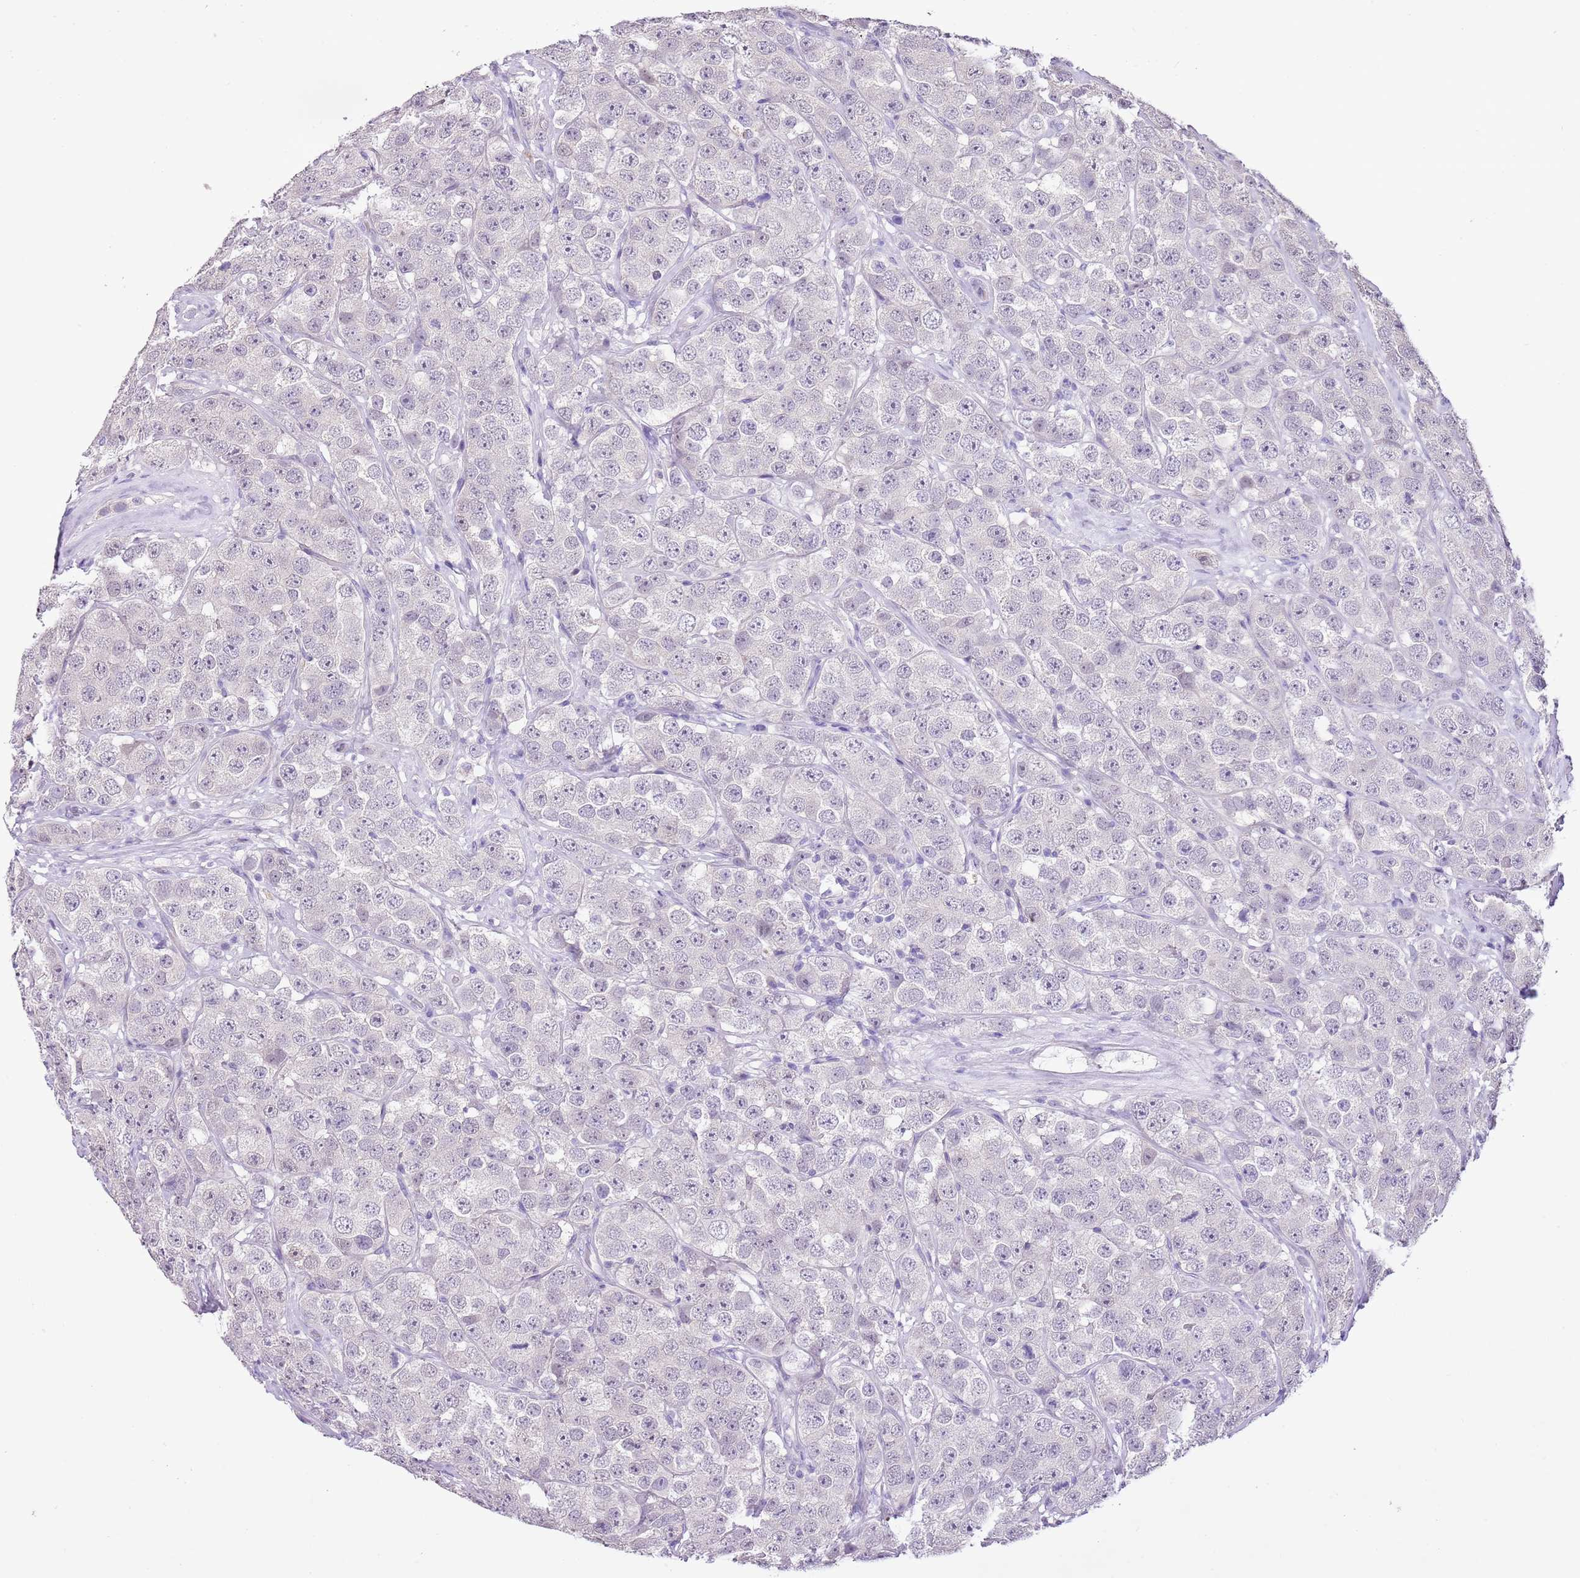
{"staining": {"intensity": "negative", "quantity": "none", "location": "none"}, "tissue": "testis cancer", "cell_type": "Tumor cells", "image_type": "cancer", "snomed": [{"axis": "morphology", "description": "Seminoma, NOS"}, {"axis": "topography", "description": "Testis"}], "caption": "Immunohistochemistry (IHC) of human testis seminoma displays no expression in tumor cells.", "gene": "XPO7", "patient": {"sex": "male", "age": 28}}